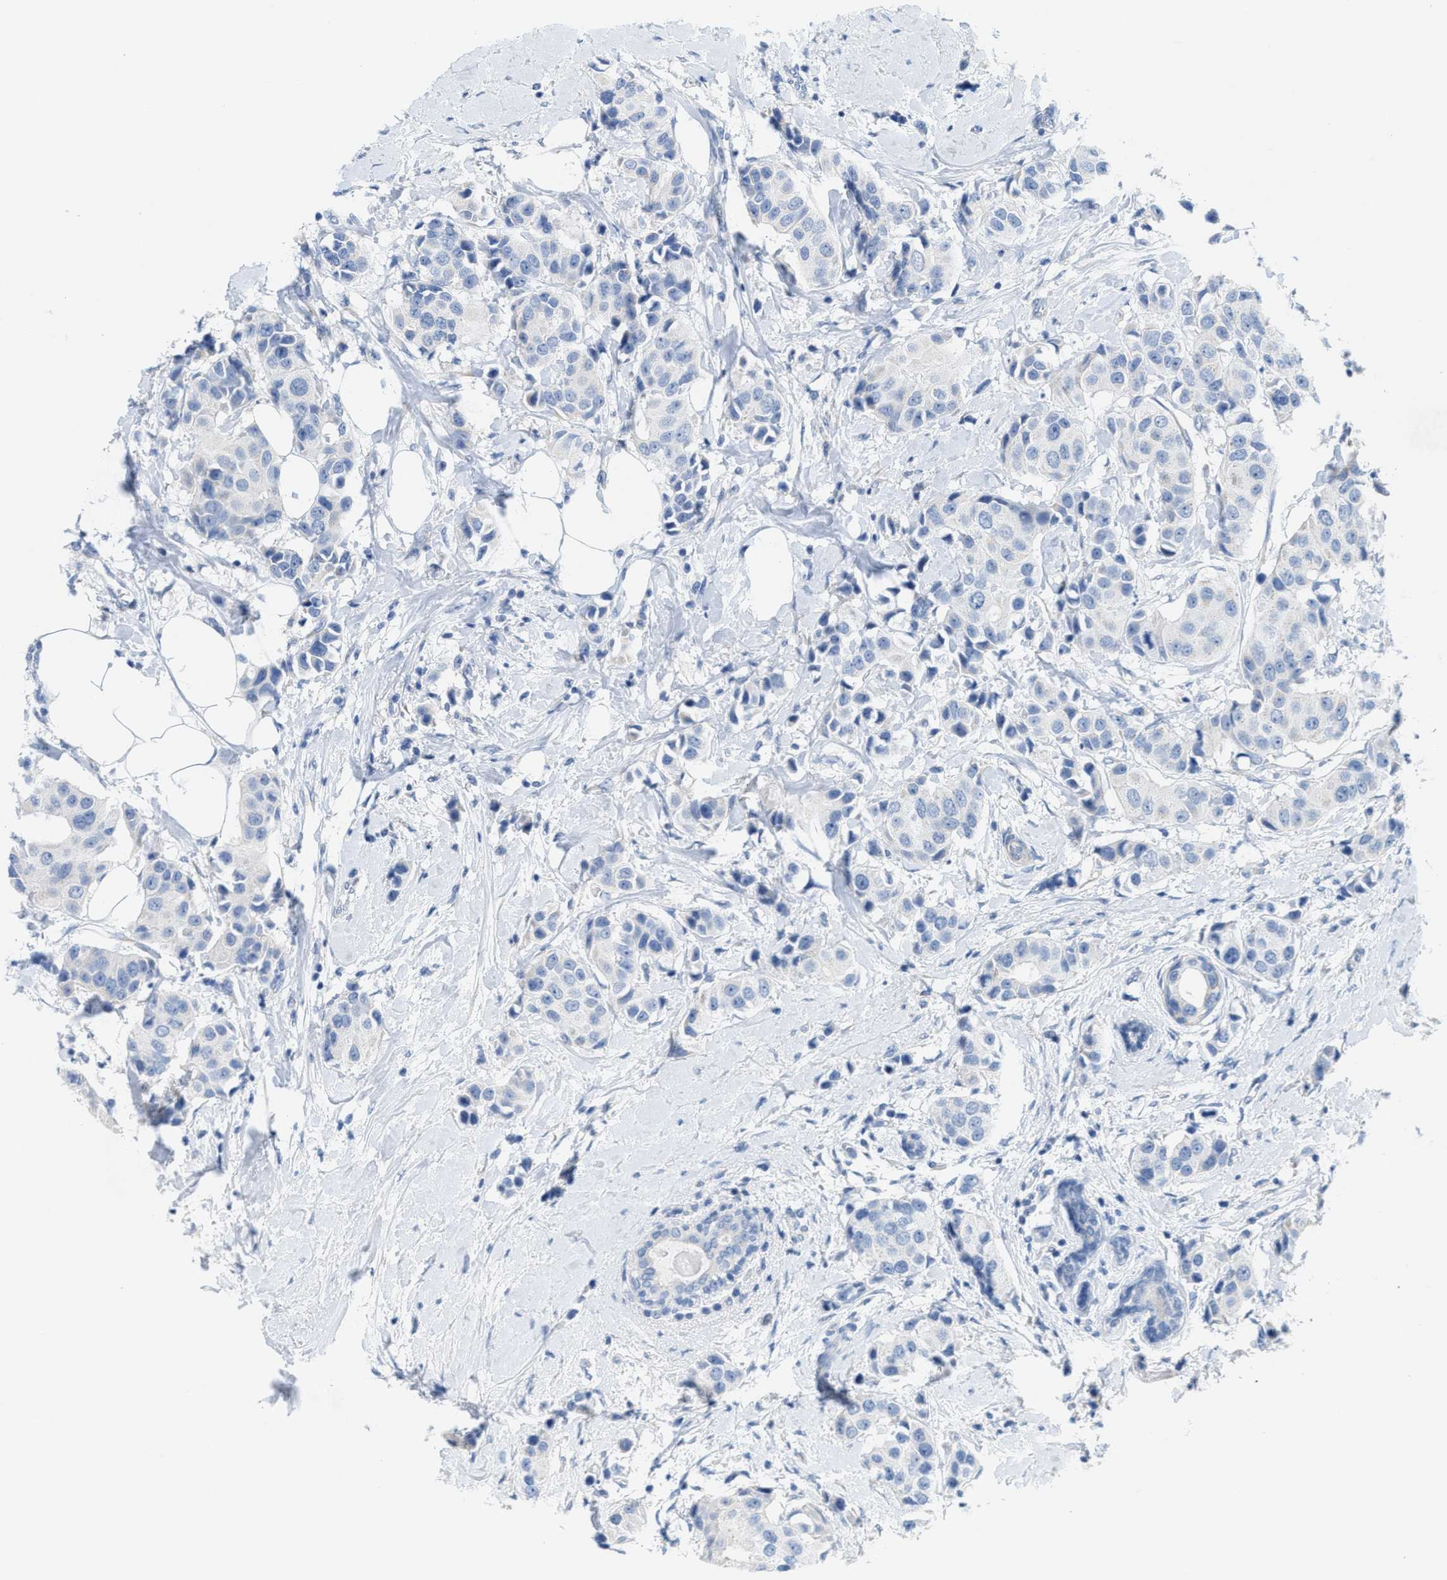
{"staining": {"intensity": "negative", "quantity": "none", "location": "none"}, "tissue": "breast cancer", "cell_type": "Tumor cells", "image_type": "cancer", "snomed": [{"axis": "morphology", "description": "Normal tissue, NOS"}, {"axis": "morphology", "description": "Duct carcinoma"}, {"axis": "topography", "description": "Breast"}], "caption": "This is a histopathology image of immunohistochemistry staining of breast invasive ductal carcinoma, which shows no staining in tumor cells.", "gene": "CPA2", "patient": {"sex": "female", "age": 39}}